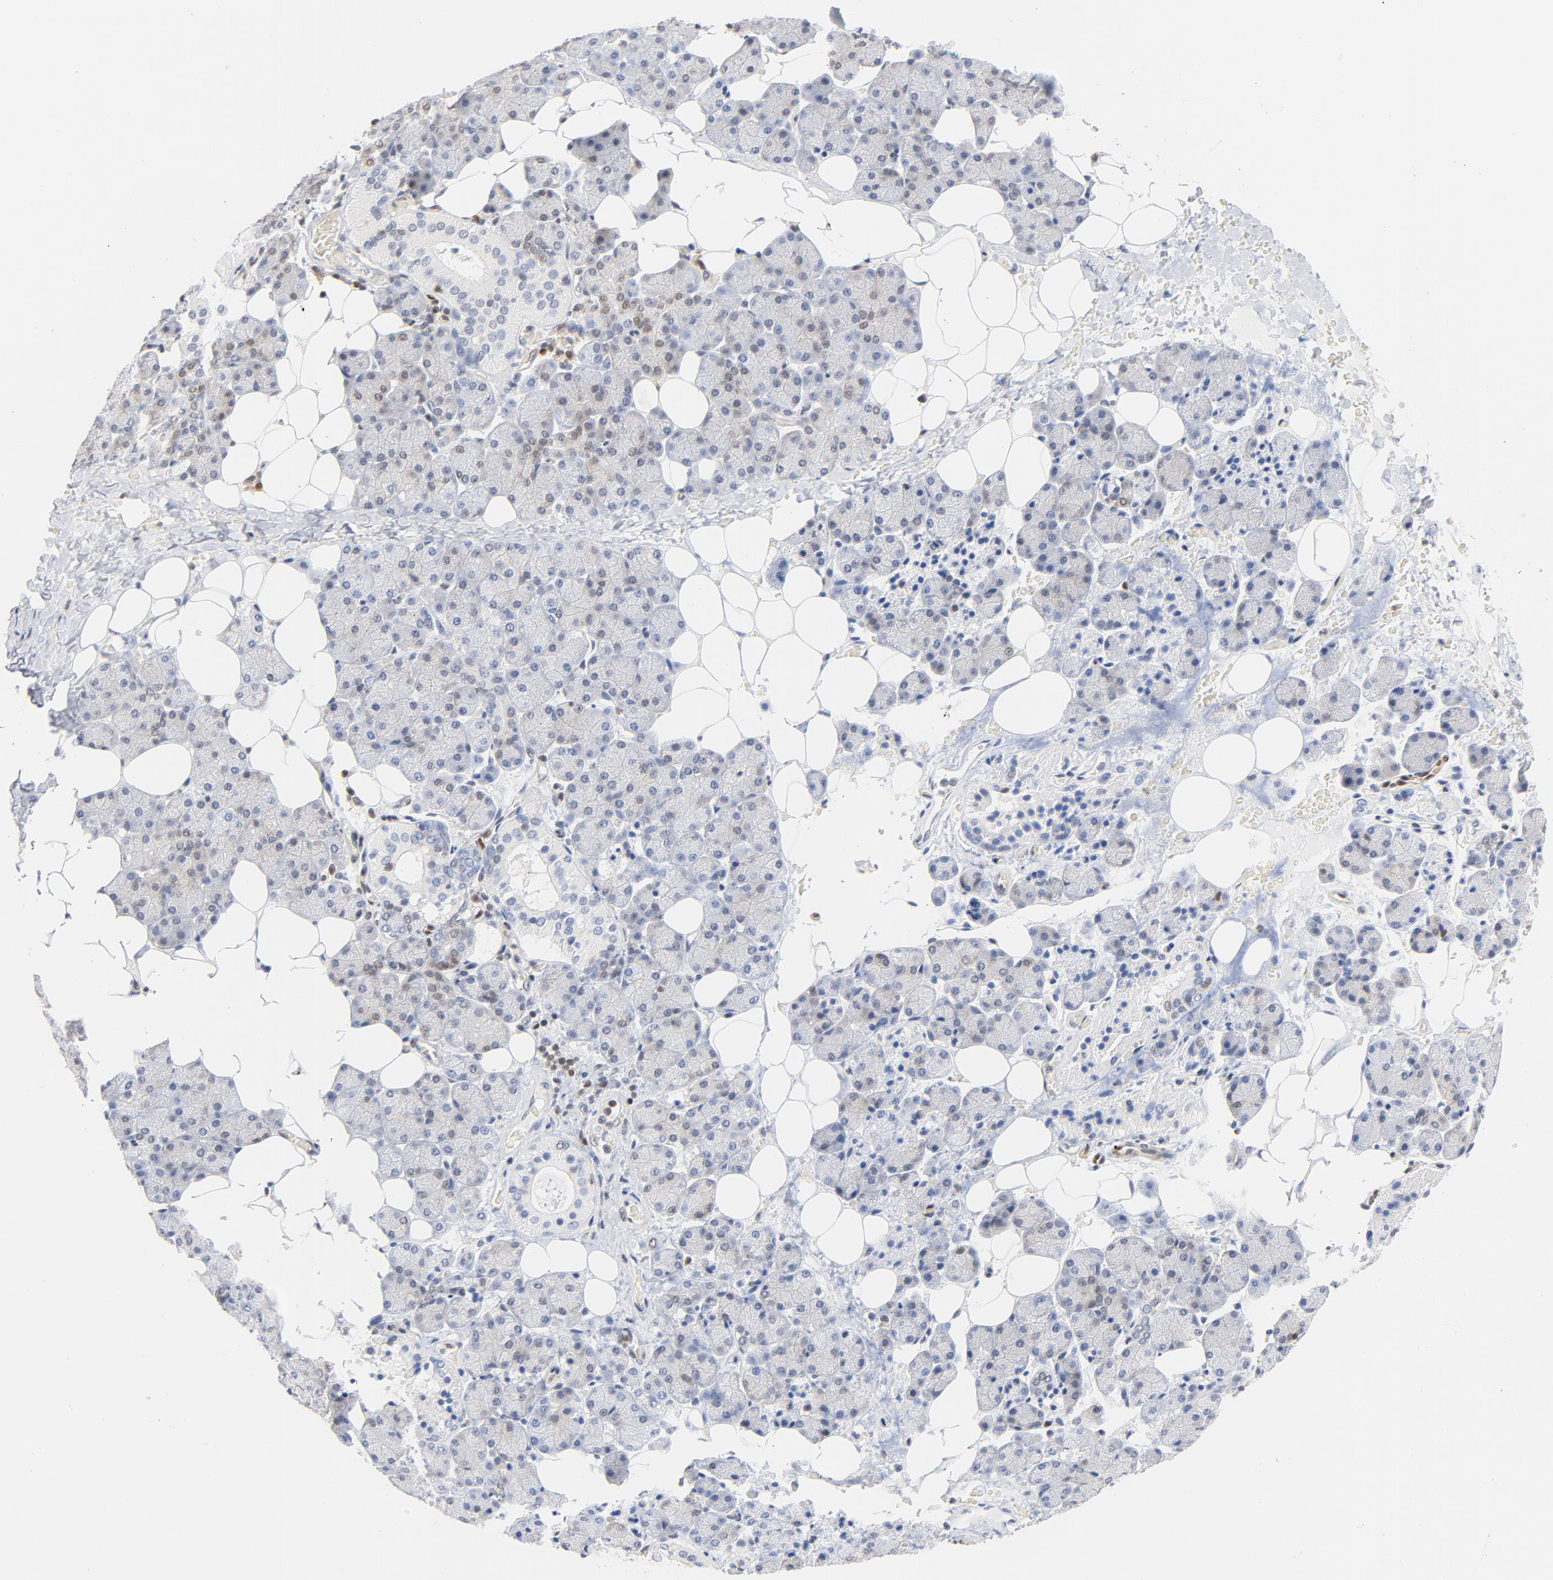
{"staining": {"intensity": "weak", "quantity": "<25%", "location": "nuclear"}, "tissue": "salivary gland", "cell_type": "Glandular cells", "image_type": "normal", "snomed": [{"axis": "morphology", "description": "Normal tissue, NOS"}, {"axis": "topography", "description": "Lymph node"}, {"axis": "topography", "description": "Salivary gland"}], "caption": "There is no significant expression in glandular cells of salivary gland. (Immunohistochemistry, brightfield microscopy, high magnification).", "gene": "CDKN1B", "patient": {"sex": "male", "age": 8}}